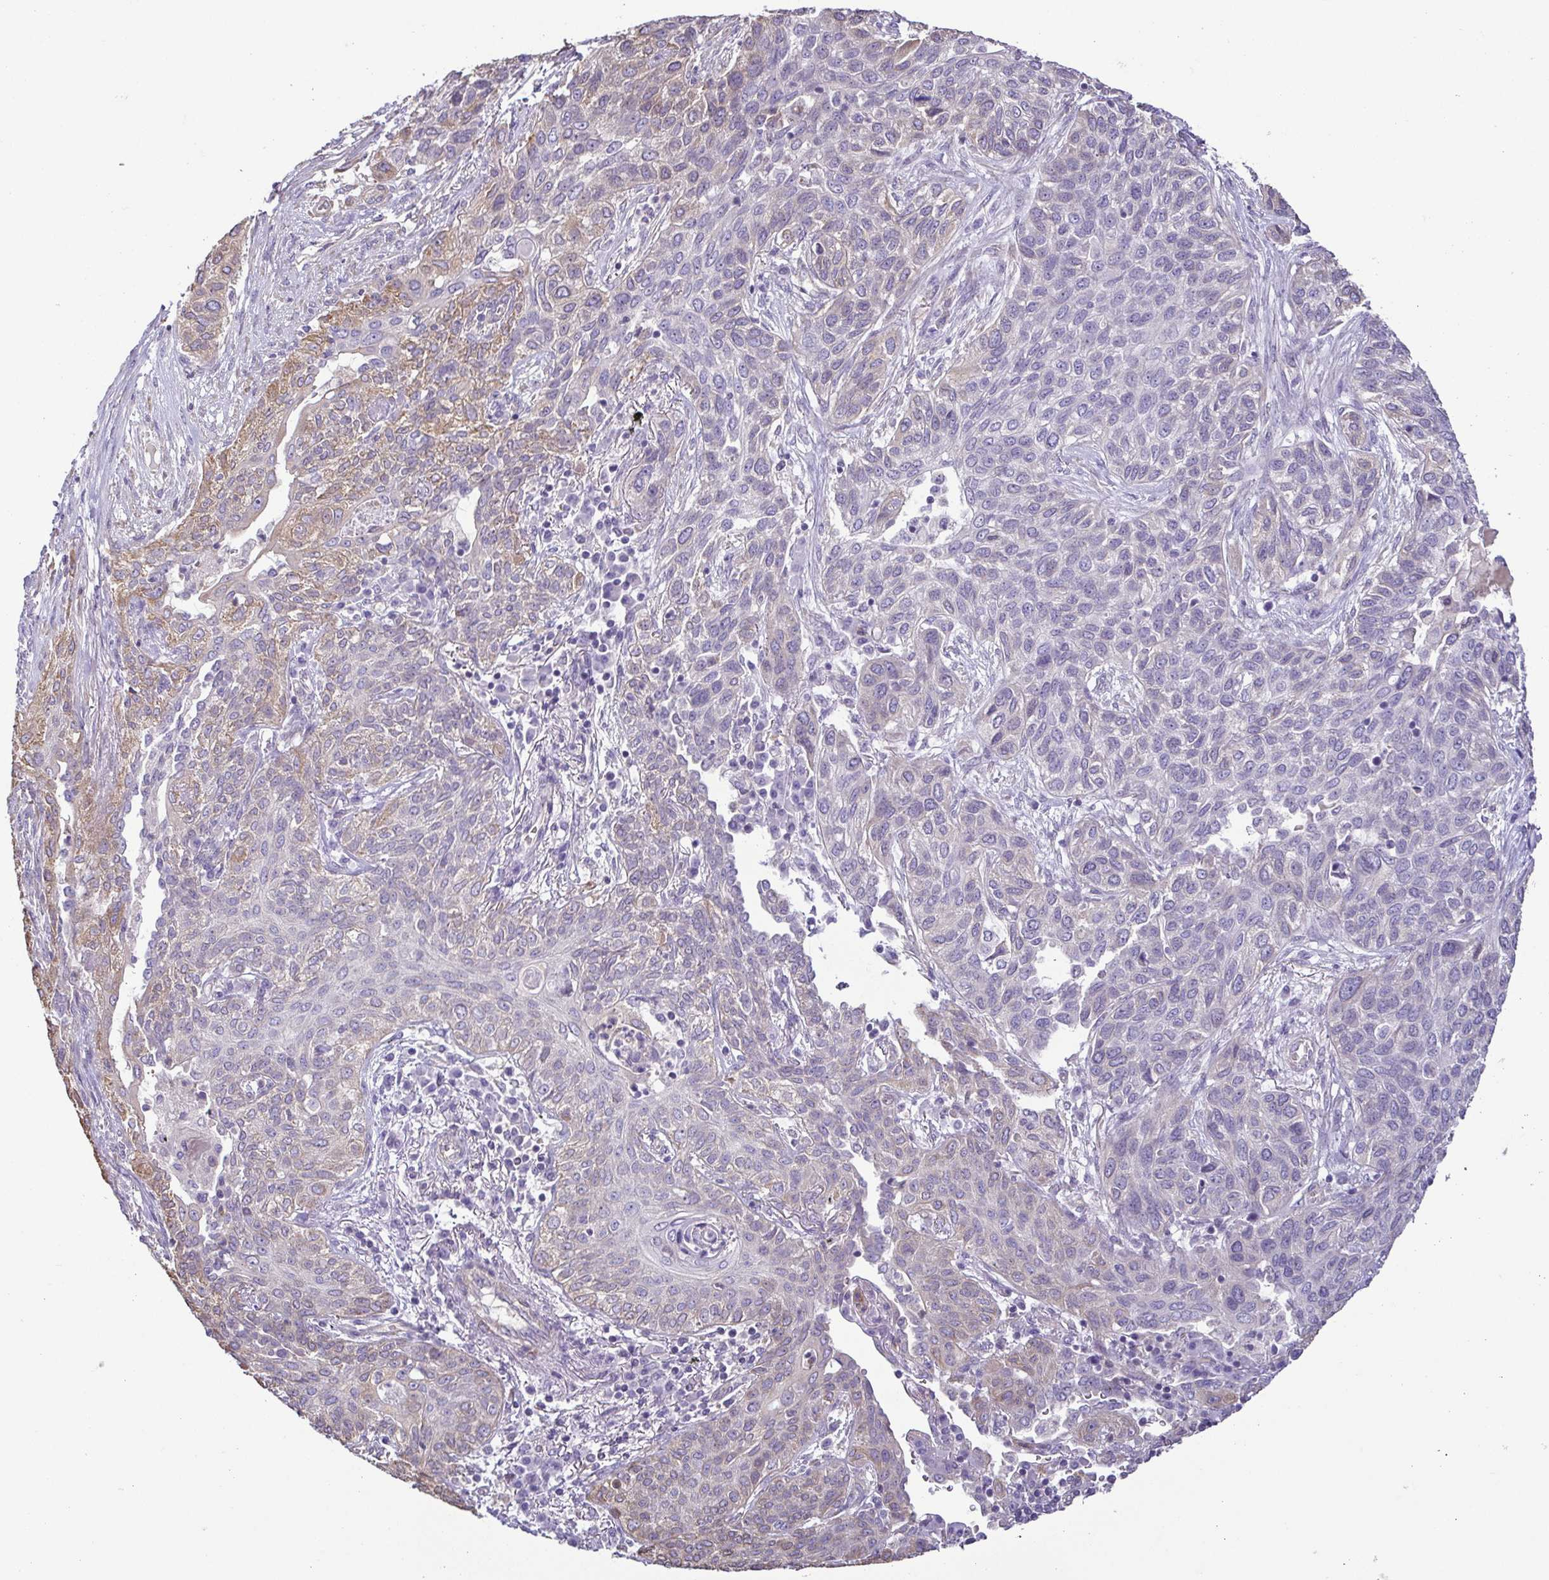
{"staining": {"intensity": "moderate", "quantity": "<25%", "location": "cytoplasmic/membranous"}, "tissue": "lung cancer", "cell_type": "Tumor cells", "image_type": "cancer", "snomed": [{"axis": "morphology", "description": "Squamous cell carcinoma, NOS"}, {"axis": "topography", "description": "Lung"}], "caption": "Immunohistochemistry (IHC) micrograph of neoplastic tissue: human squamous cell carcinoma (lung) stained using immunohistochemistry (IHC) exhibits low levels of moderate protein expression localized specifically in the cytoplasmic/membranous of tumor cells, appearing as a cytoplasmic/membranous brown color.", "gene": "MYL10", "patient": {"sex": "female", "age": 70}}